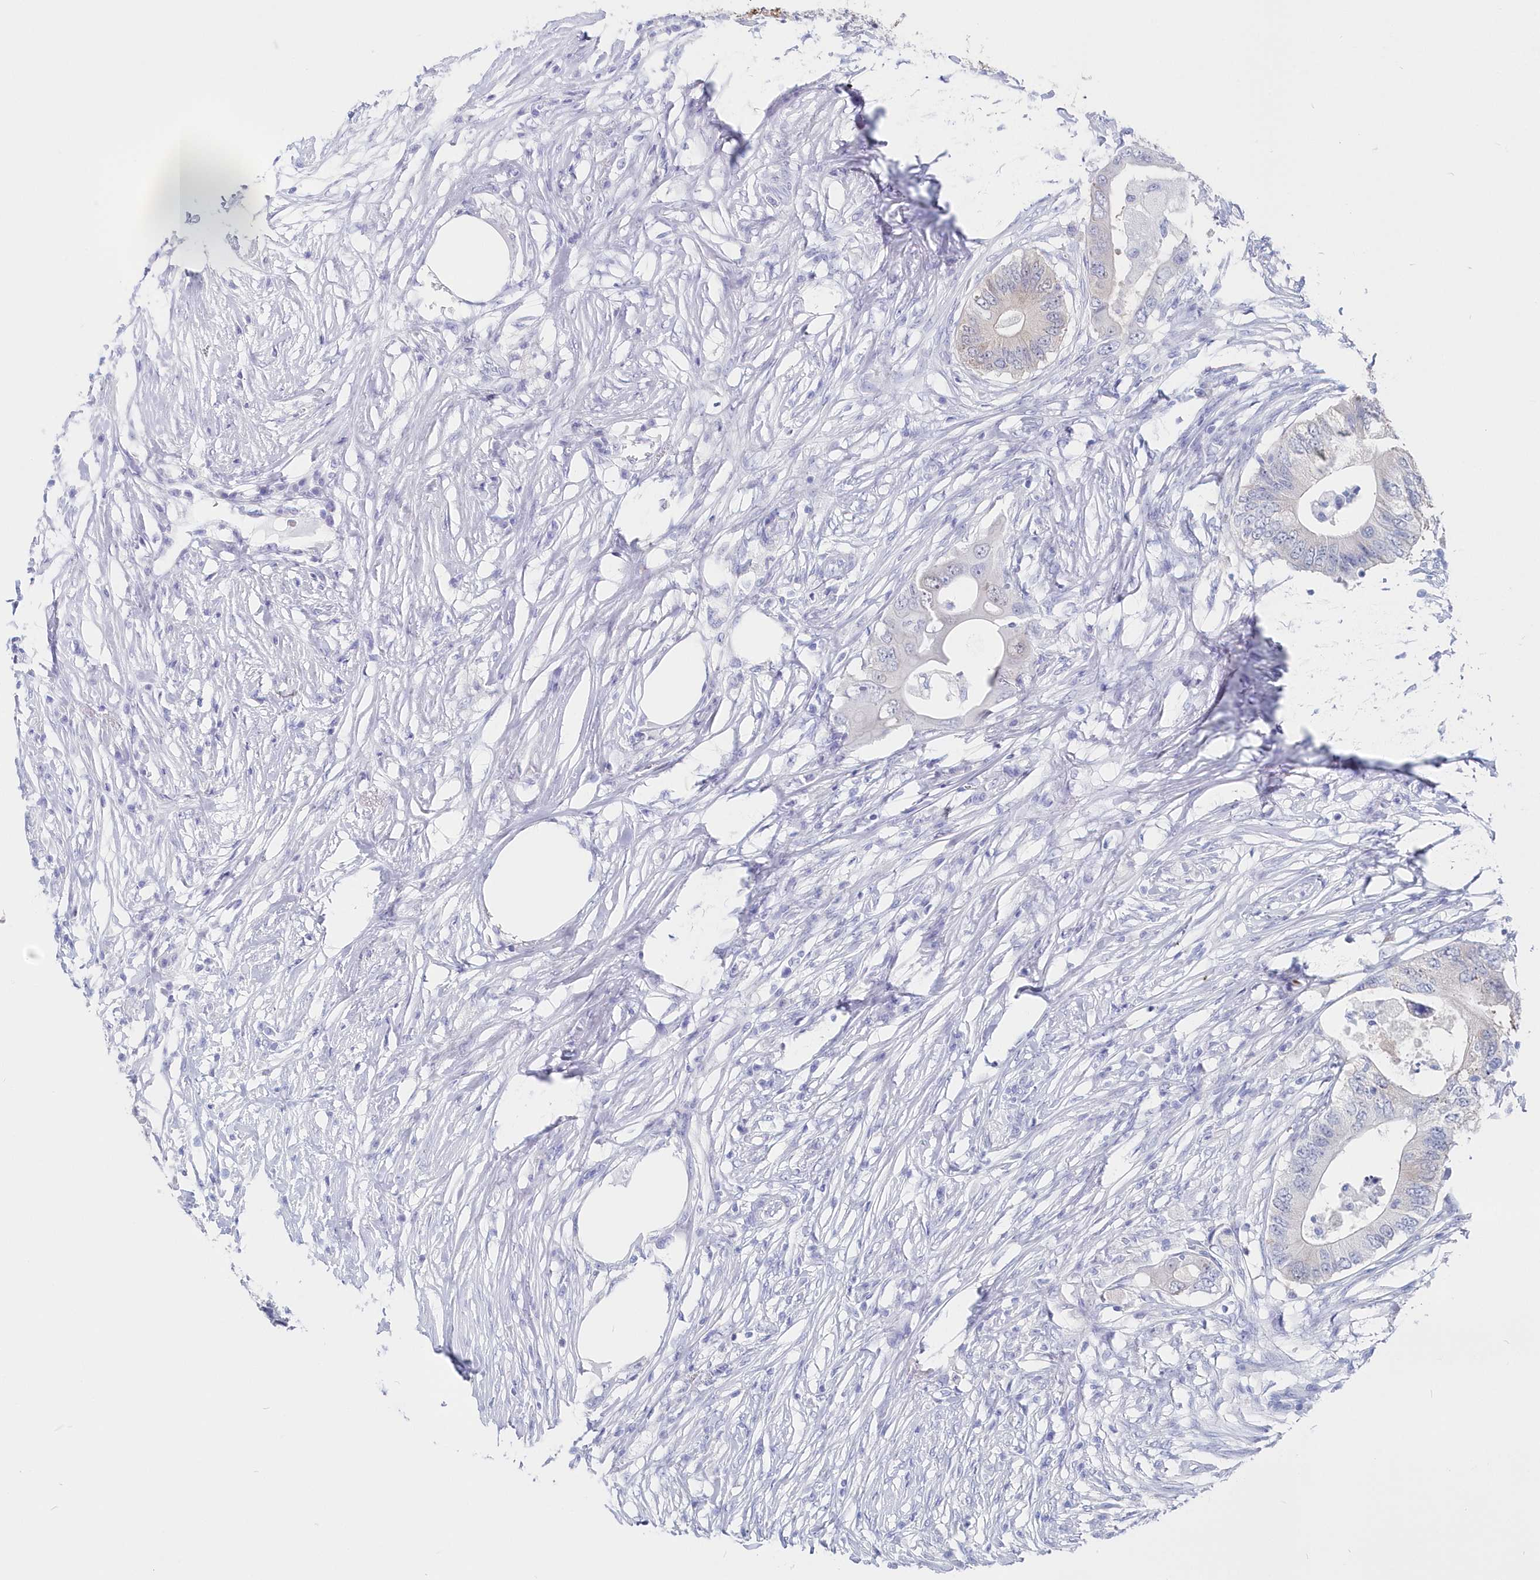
{"staining": {"intensity": "weak", "quantity": "<25%", "location": "cytoplasmic/membranous"}, "tissue": "colorectal cancer", "cell_type": "Tumor cells", "image_type": "cancer", "snomed": [{"axis": "morphology", "description": "Adenocarcinoma, NOS"}, {"axis": "topography", "description": "Colon"}], "caption": "This photomicrograph is of adenocarcinoma (colorectal) stained with immunohistochemistry (IHC) to label a protein in brown with the nuclei are counter-stained blue. There is no positivity in tumor cells.", "gene": "CSNK1G2", "patient": {"sex": "male", "age": 71}}